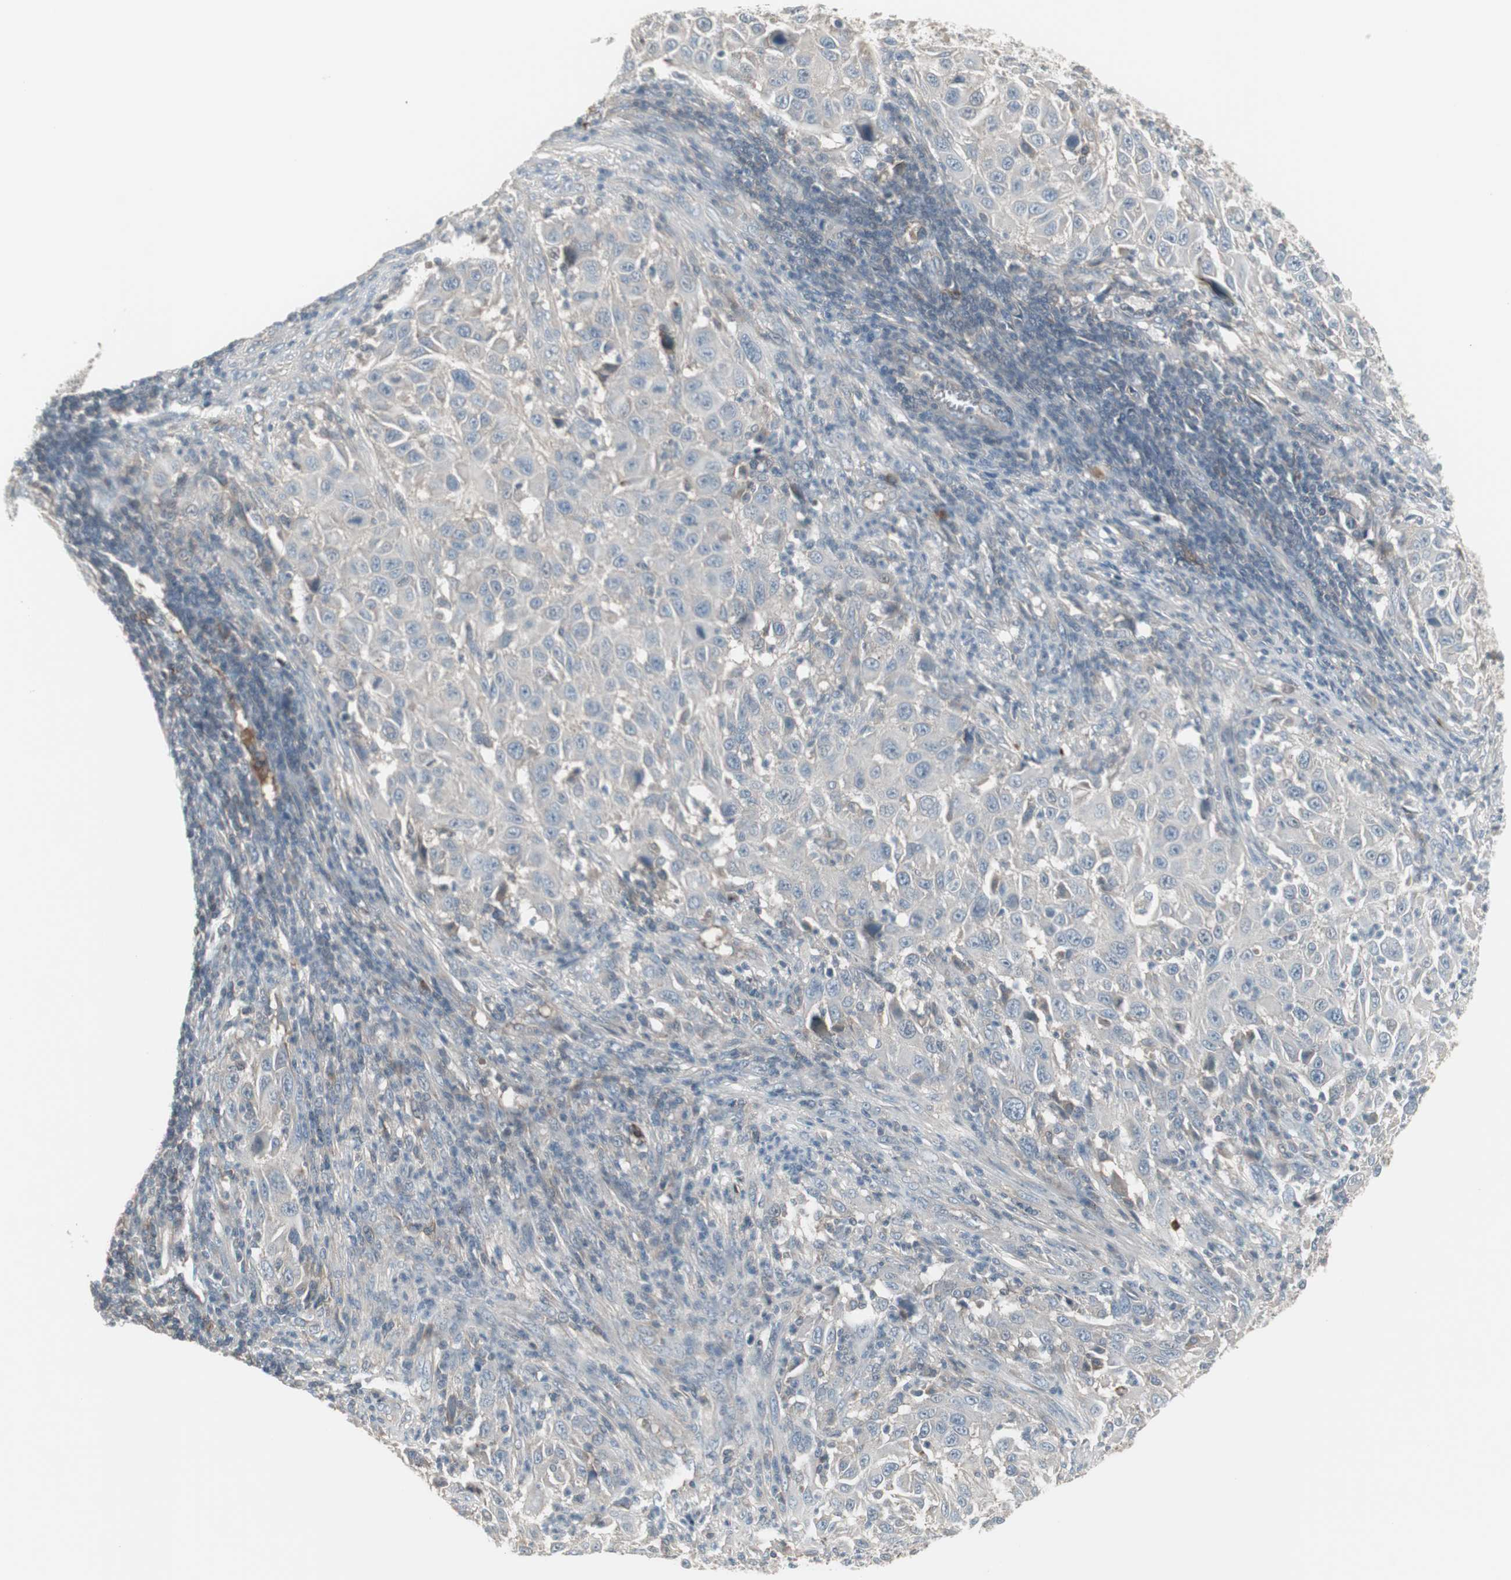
{"staining": {"intensity": "weak", "quantity": "<25%", "location": "cytoplasmic/membranous"}, "tissue": "melanoma", "cell_type": "Tumor cells", "image_type": "cancer", "snomed": [{"axis": "morphology", "description": "Malignant melanoma, Metastatic site"}, {"axis": "topography", "description": "Lymph node"}], "caption": "Malignant melanoma (metastatic site) was stained to show a protein in brown. There is no significant staining in tumor cells.", "gene": "ZSCAN32", "patient": {"sex": "male", "age": 61}}